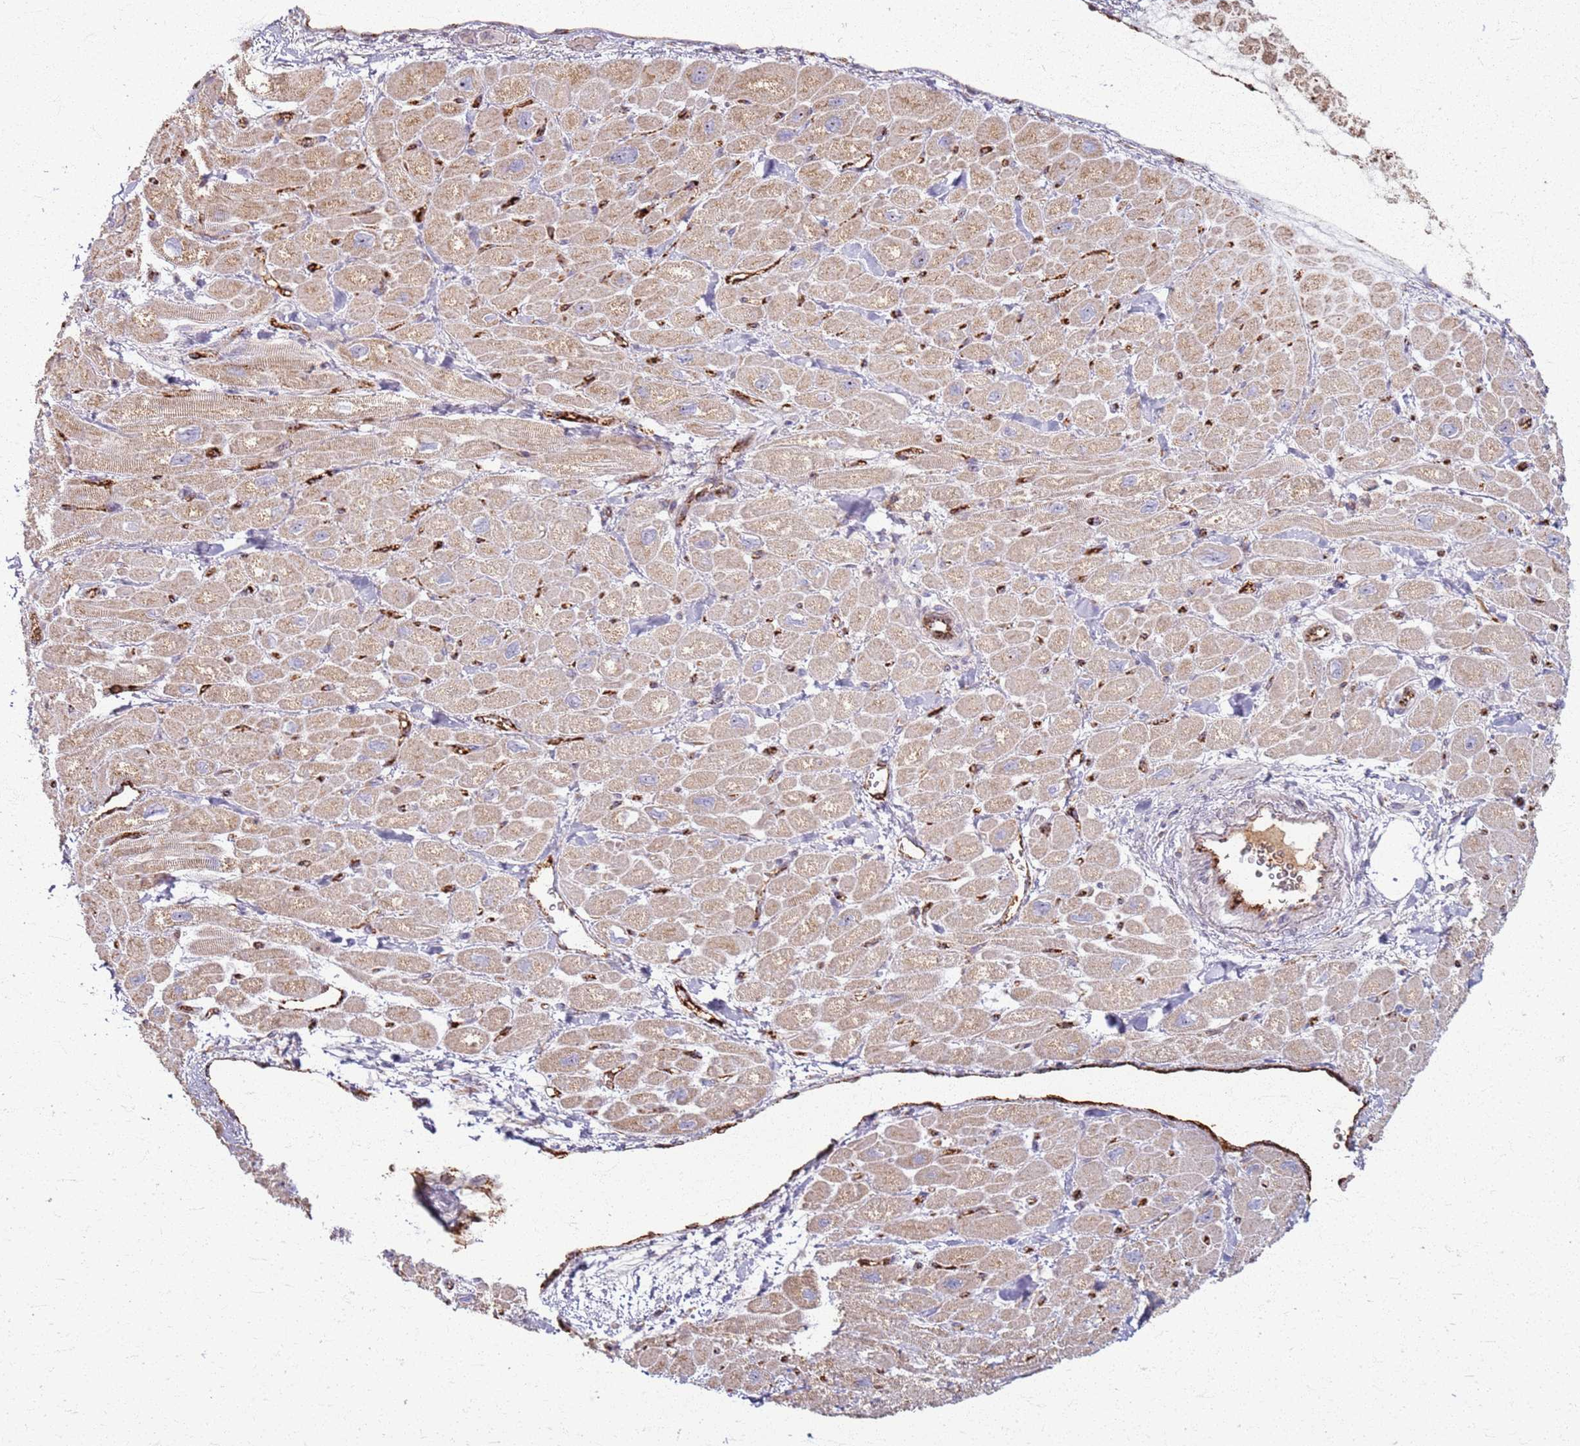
{"staining": {"intensity": "weak", "quantity": "25%-75%", "location": "cytoplasmic/membranous"}, "tissue": "heart muscle", "cell_type": "Cardiomyocytes", "image_type": "normal", "snomed": [{"axis": "morphology", "description": "Normal tissue, NOS"}, {"axis": "topography", "description": "Heart"}], "caption": "A brown stain highlights weak cytoplasmic/membranous staining of a protein in cardiomyocytes of unremarkable heart muscle. The staining was performed using DAB (3,3'-diaminobenzidine), with brown indicating positive protein expression. Nuclei are stained blue with hematoxylin.", "gene": "KRI1", "patient": {"sex": "male", "age": 65}}